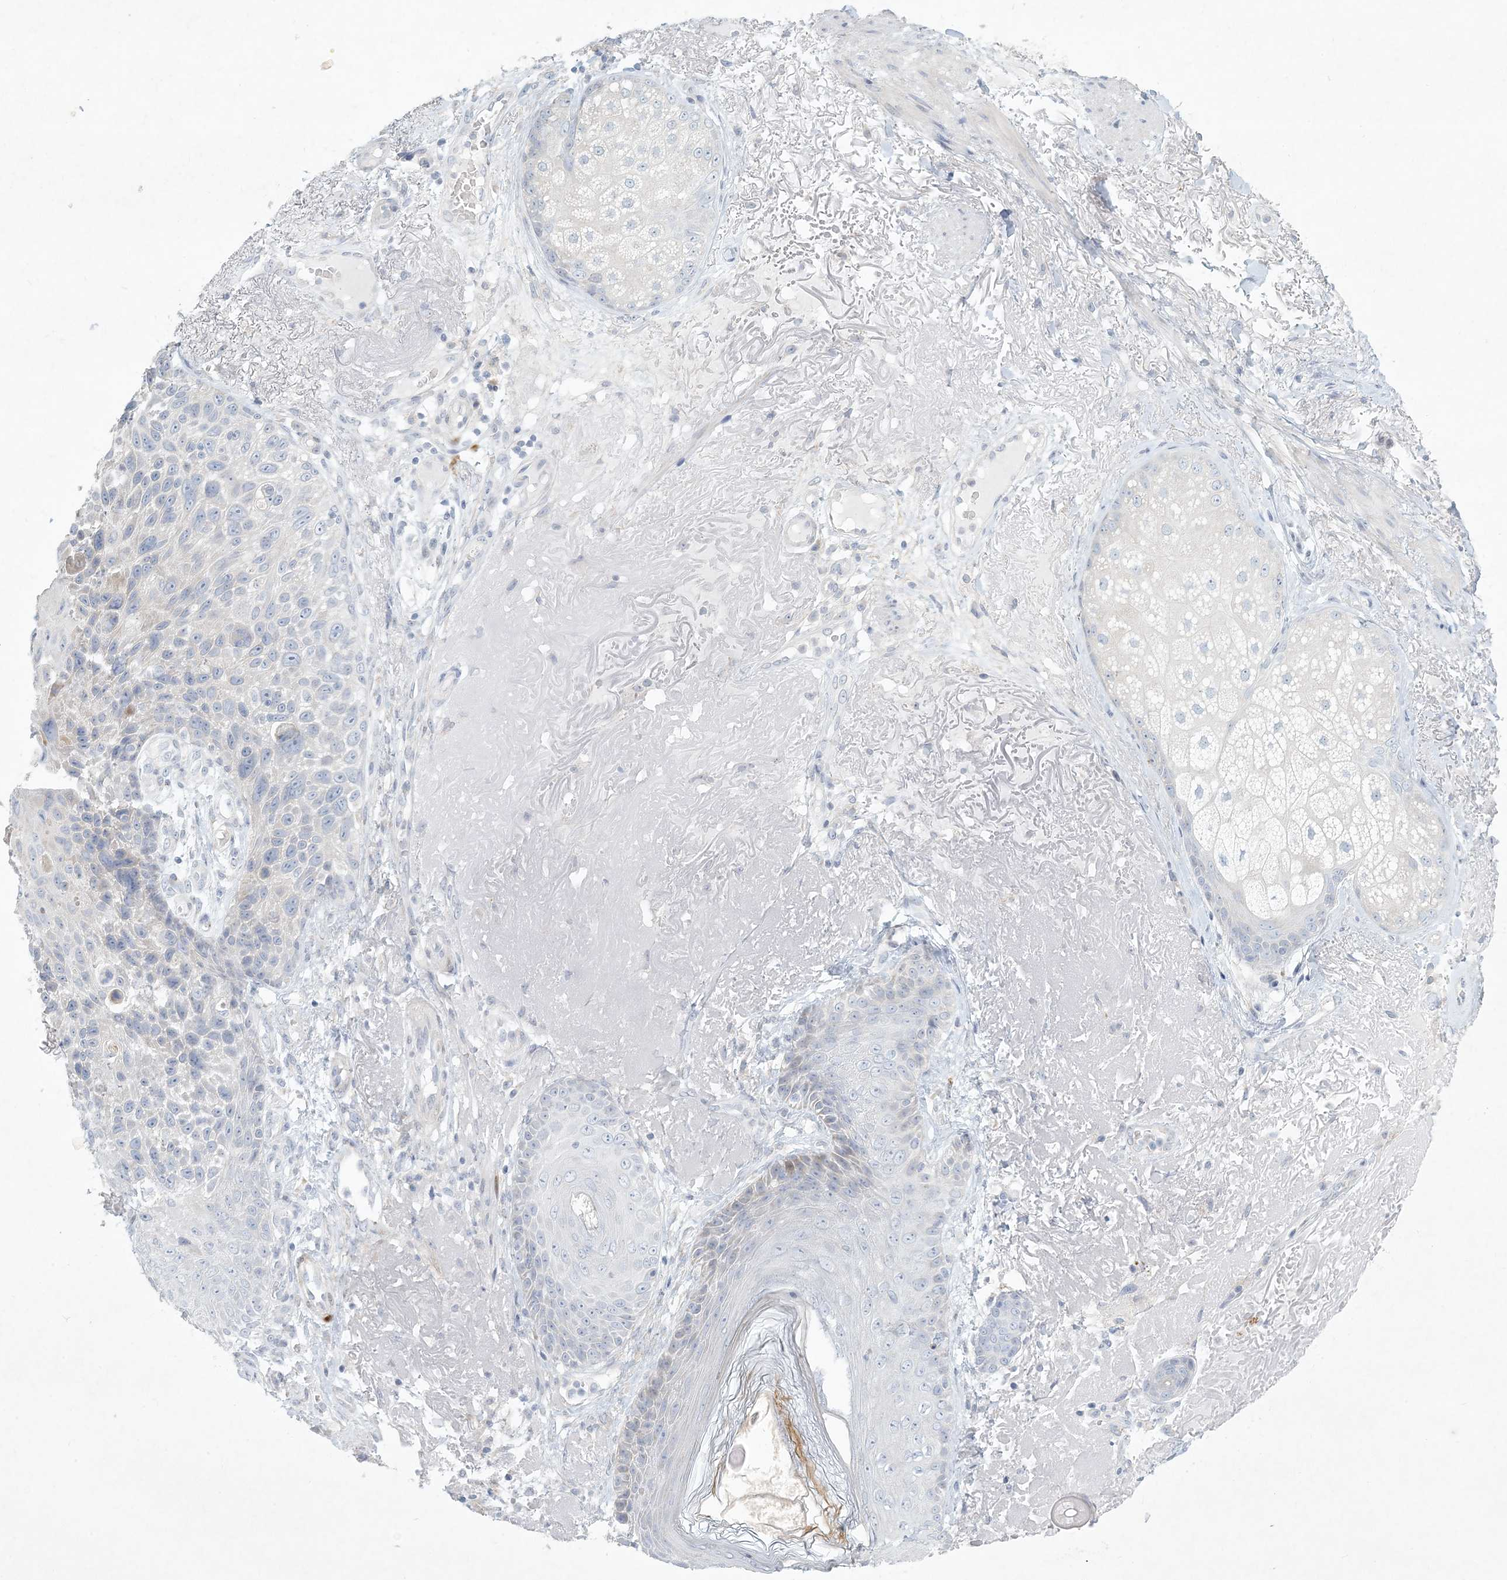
{"staining": {"intensity": "negative", "quantity": "none", "location": "none"}, "tissue": "skin cancer", "cell_type": "Tumor cells", "image_type": "cancer", "snomed": [{"axis": "morphology", "description": "Squamous cell carcinoma, NOS"}, {"axis": "topography", "description": "Skin"}], "caption": "The photomicrograph shows no staining of tumor cells in skin squamous cell carcinoma.", "gene": "ZNF385D", "patient": {"sex": "female", "age": 88}}